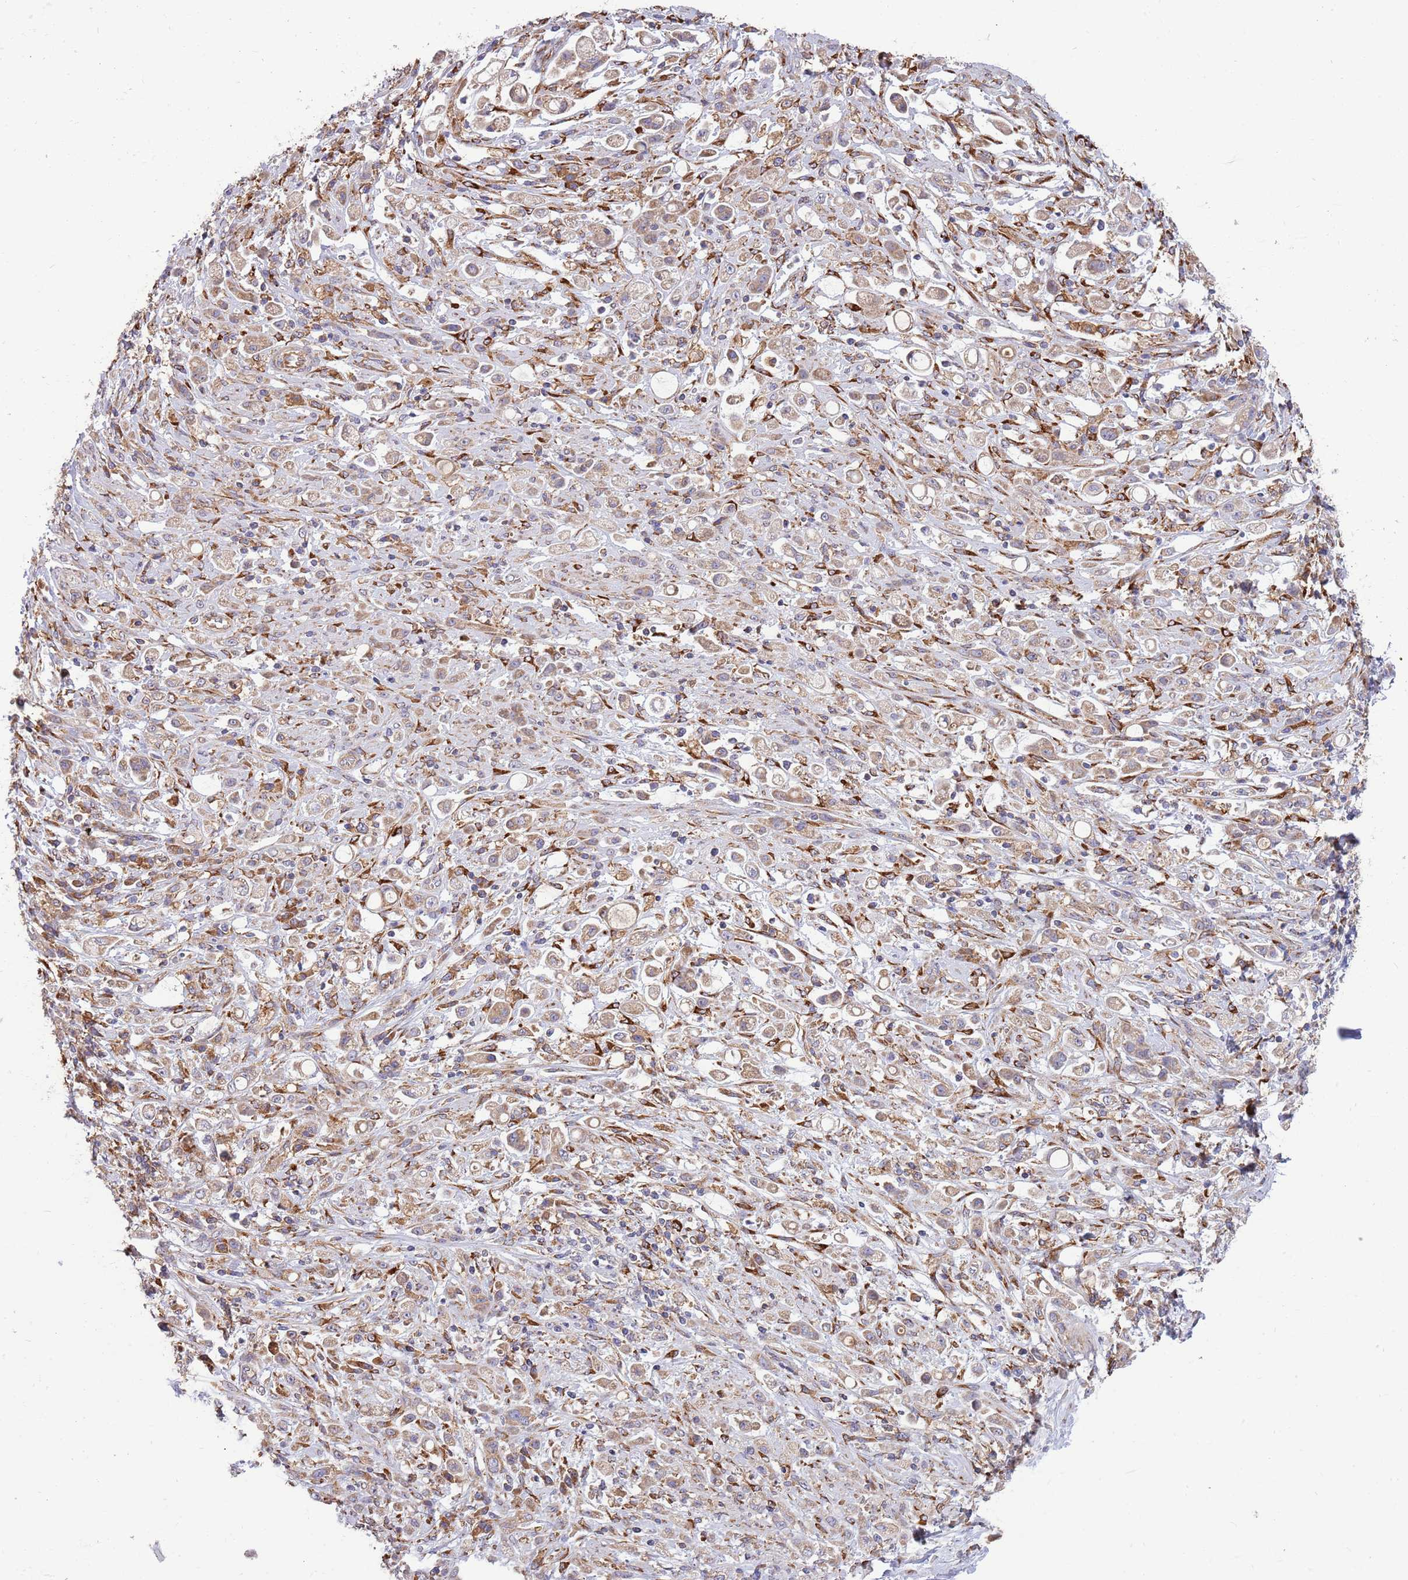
{"staining": {"intensity": "moderate", "quantity": ">75%", "location": "cytoplasmic/membranous"}, "tissue": "stomach cancer", "cell_type": "Tumor cells", "image_type": "cancer", "snomed": [{"axis": "morphology", "description": "Adenocarcinoma, NOS"}, {"axis": "topography", "description": "Stomach"}], "caption": "Stomach cancer (adenocarcinoma) was stained to show a protein in brown. There is medium levels of moderate cytoplasmic/membranous expression in approximately >75% of tumor cells.", "gene": "ARMCX6", "patient": {"sex": "female", "age": 60}}